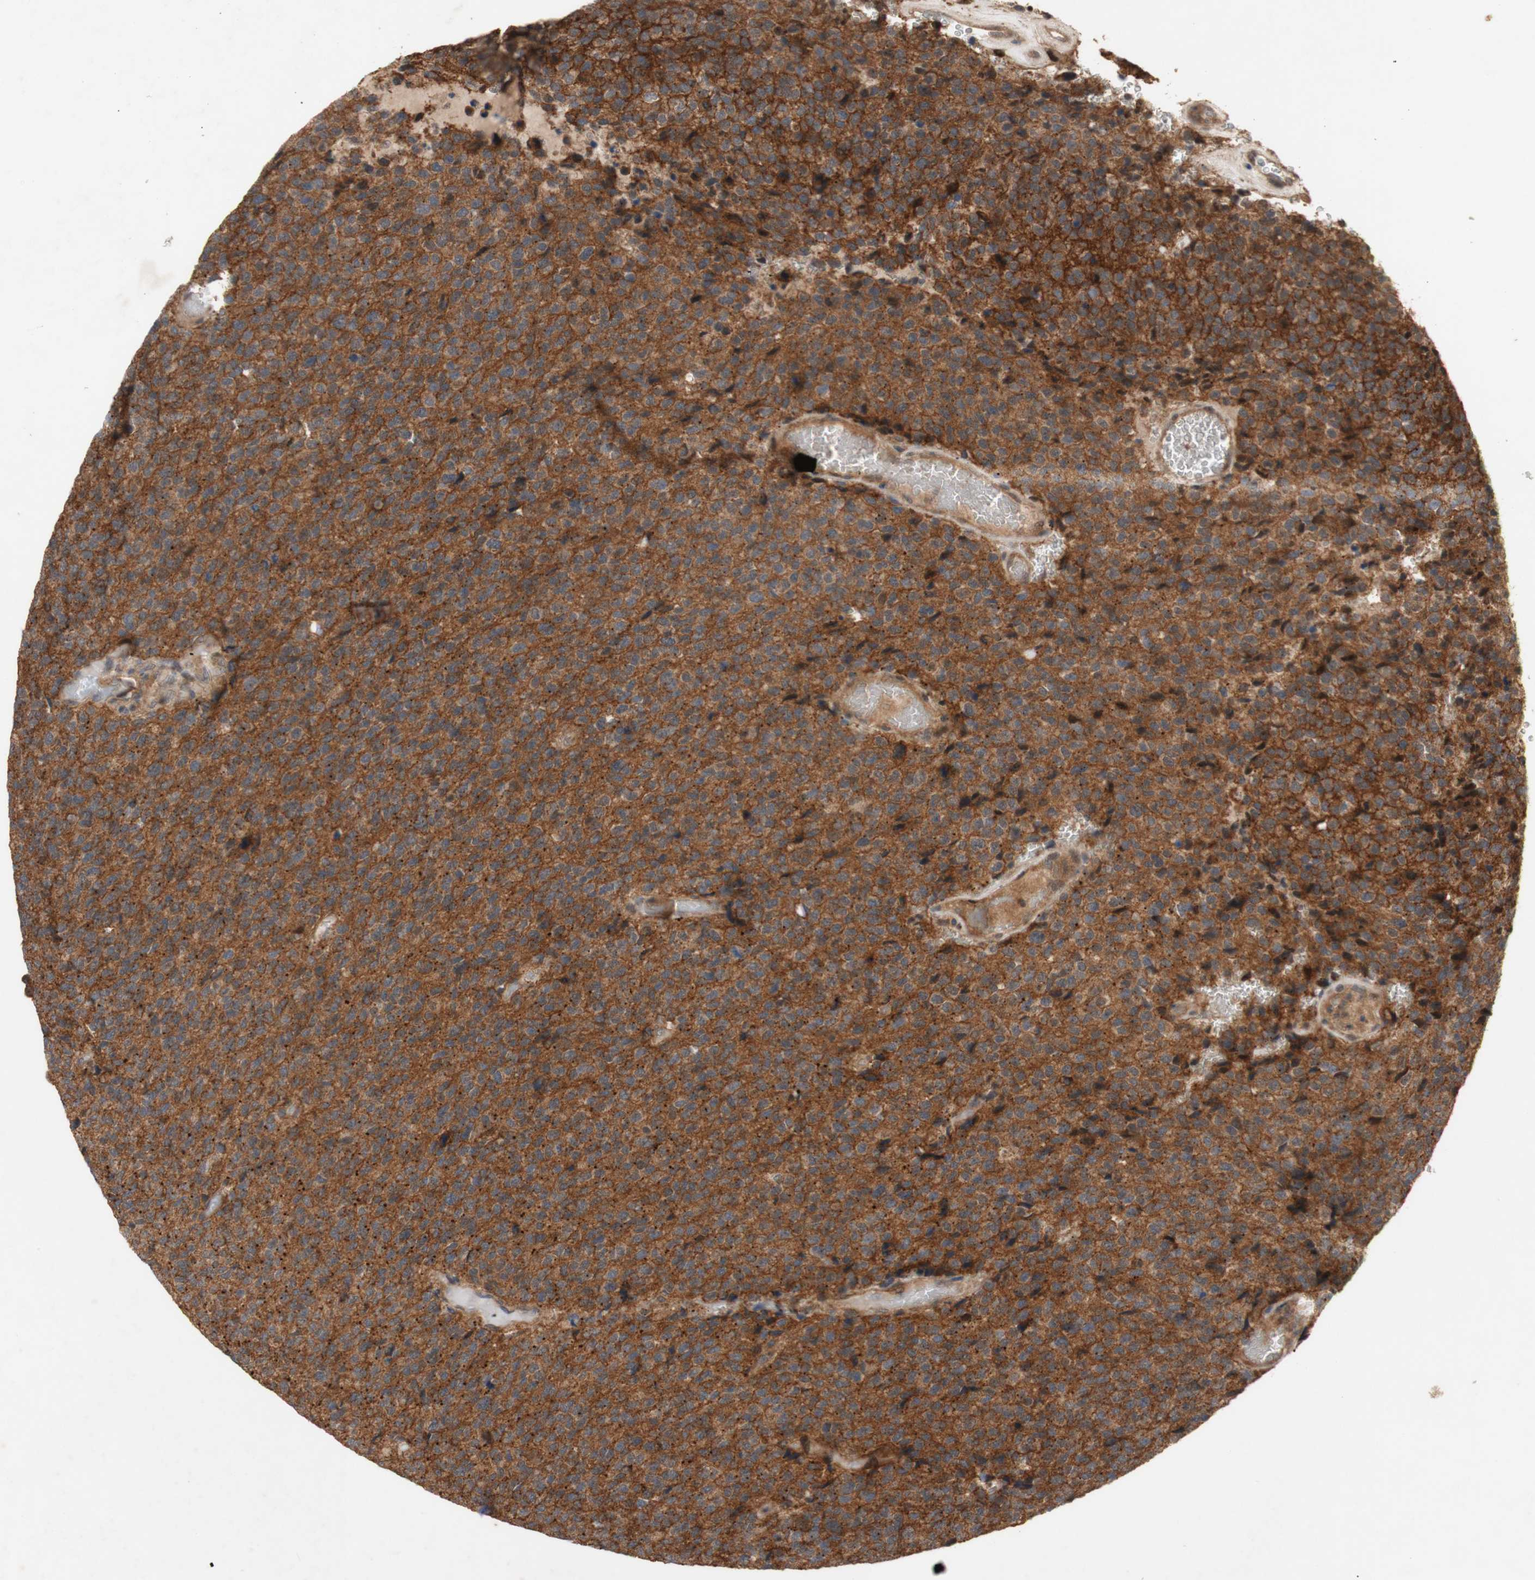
{"staining": {"intensity": "strong", "quantity": ">75%", "location": "cytoplasmic/membranous"}, "tissue": "glioma", "cell_type": "Tumor cells", "image_type": "cancer", "snomed": [{"axis": "morphology", "description": "Glioma, malignant, High grade"}, {"axis": "topography", "description": "pancreas cauda"}], "caption": "Malignant high-grade glioma stained for a protein reveals strong cytoplasmic/membranous positivity in tumor cells.", "gene": "PKN1", "patient": {"sex": "male", "age": 60}}